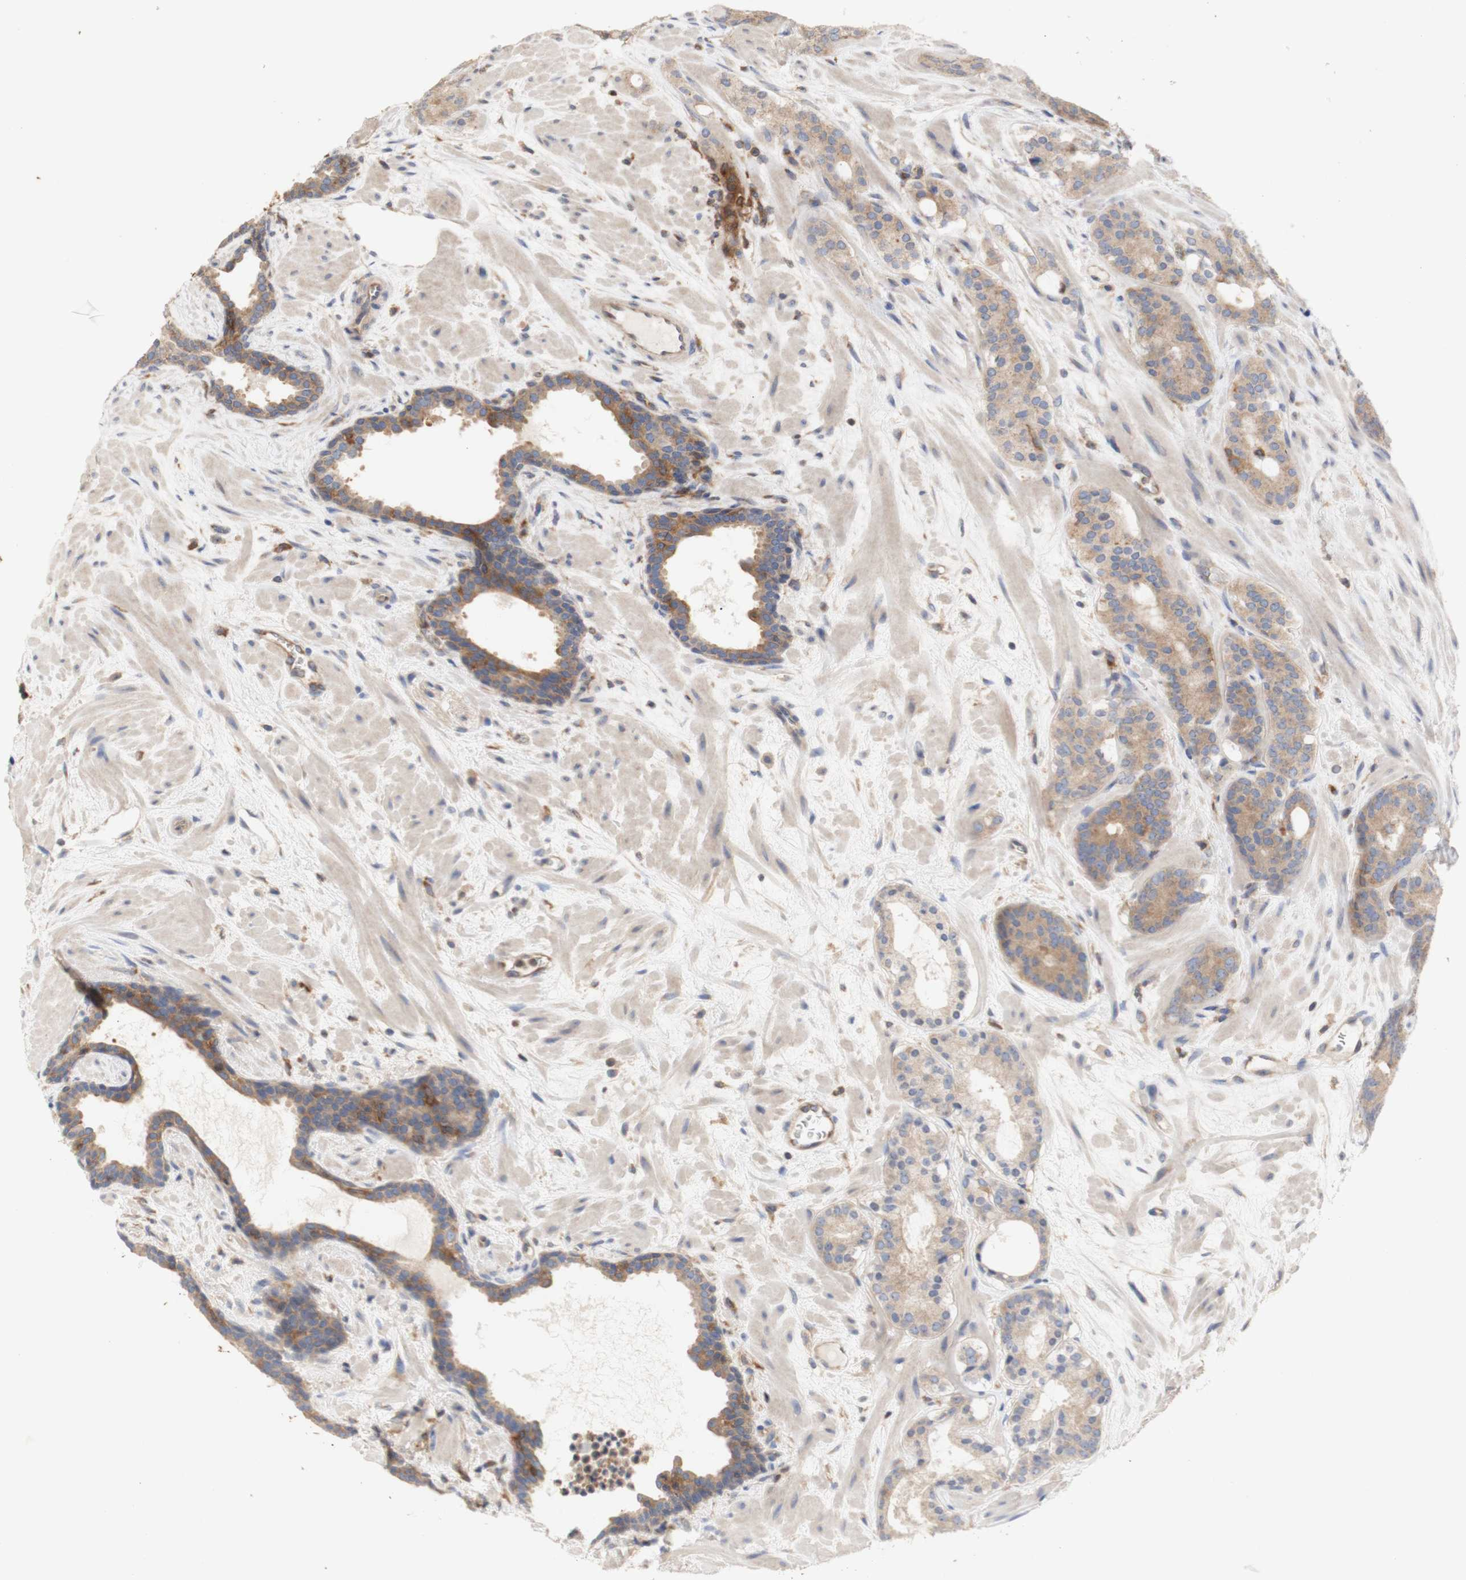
{"staining": {"intensity": "moderate", "quantity": ">75%", "location": "cytoplasmic/membranous"}, "tissue": "prostate cancer", "cell_type": "Tumor cells", "image_type": "cancer", "snomed": [{"axis": "morphology", "description": "Adenocarcinoma, Low grade"}, {"axis": "topography", "description": "Prostate"}], "caption": "Protein staining of prostate adenocarcinoma (low-grade) tissue exhibits moderate cytoplasmic/membranous expression in approximately >75% of tumor cells. (Brightfield microscopy of DAB IHC at high magnification).", "gene": "IKBKG", "patient": {"sex": "male", "age": 63}}